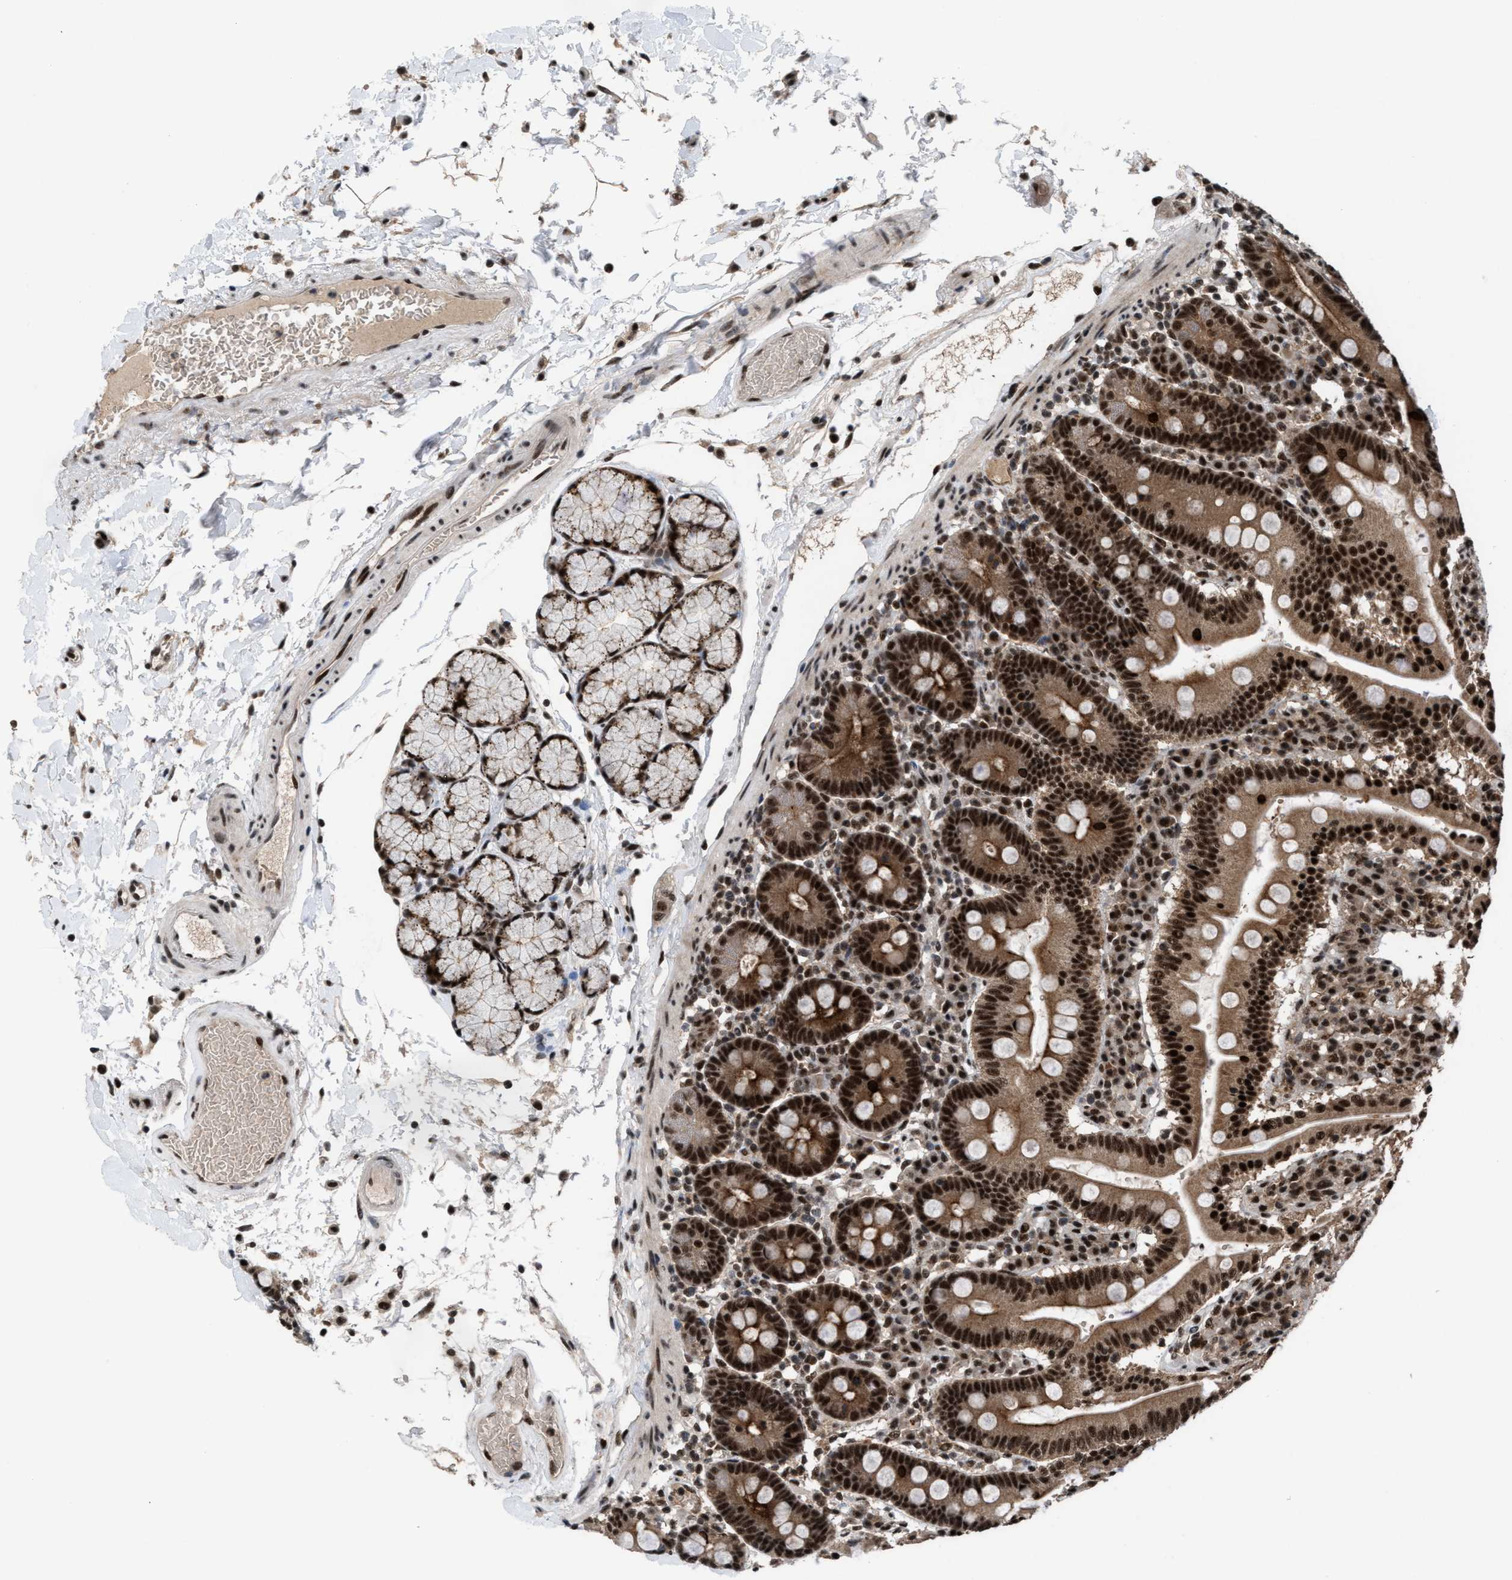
{"staining": {"intensity": "strong", "quantity": ">75%", "location": "cytoplasmic/membranous,nuclear"}, "tissue": "duodenum", "cell_type": "Glandular cells", "image_type": "normal", "snomed": [{"axis": "morphology", "description": "Normal tissue, NOS"}, {"axis": "topography", "description": "Small intestine, NOS"}], "caption": "Immunohistochemical staining of unremarkable human duodenum shows >75% levels of strong cytoplasmic/membranous,nuclear protein staining in about >75% of glandular cells.", "gene": "PRPF4", "patient": {"sex": "female", "age": 71}}